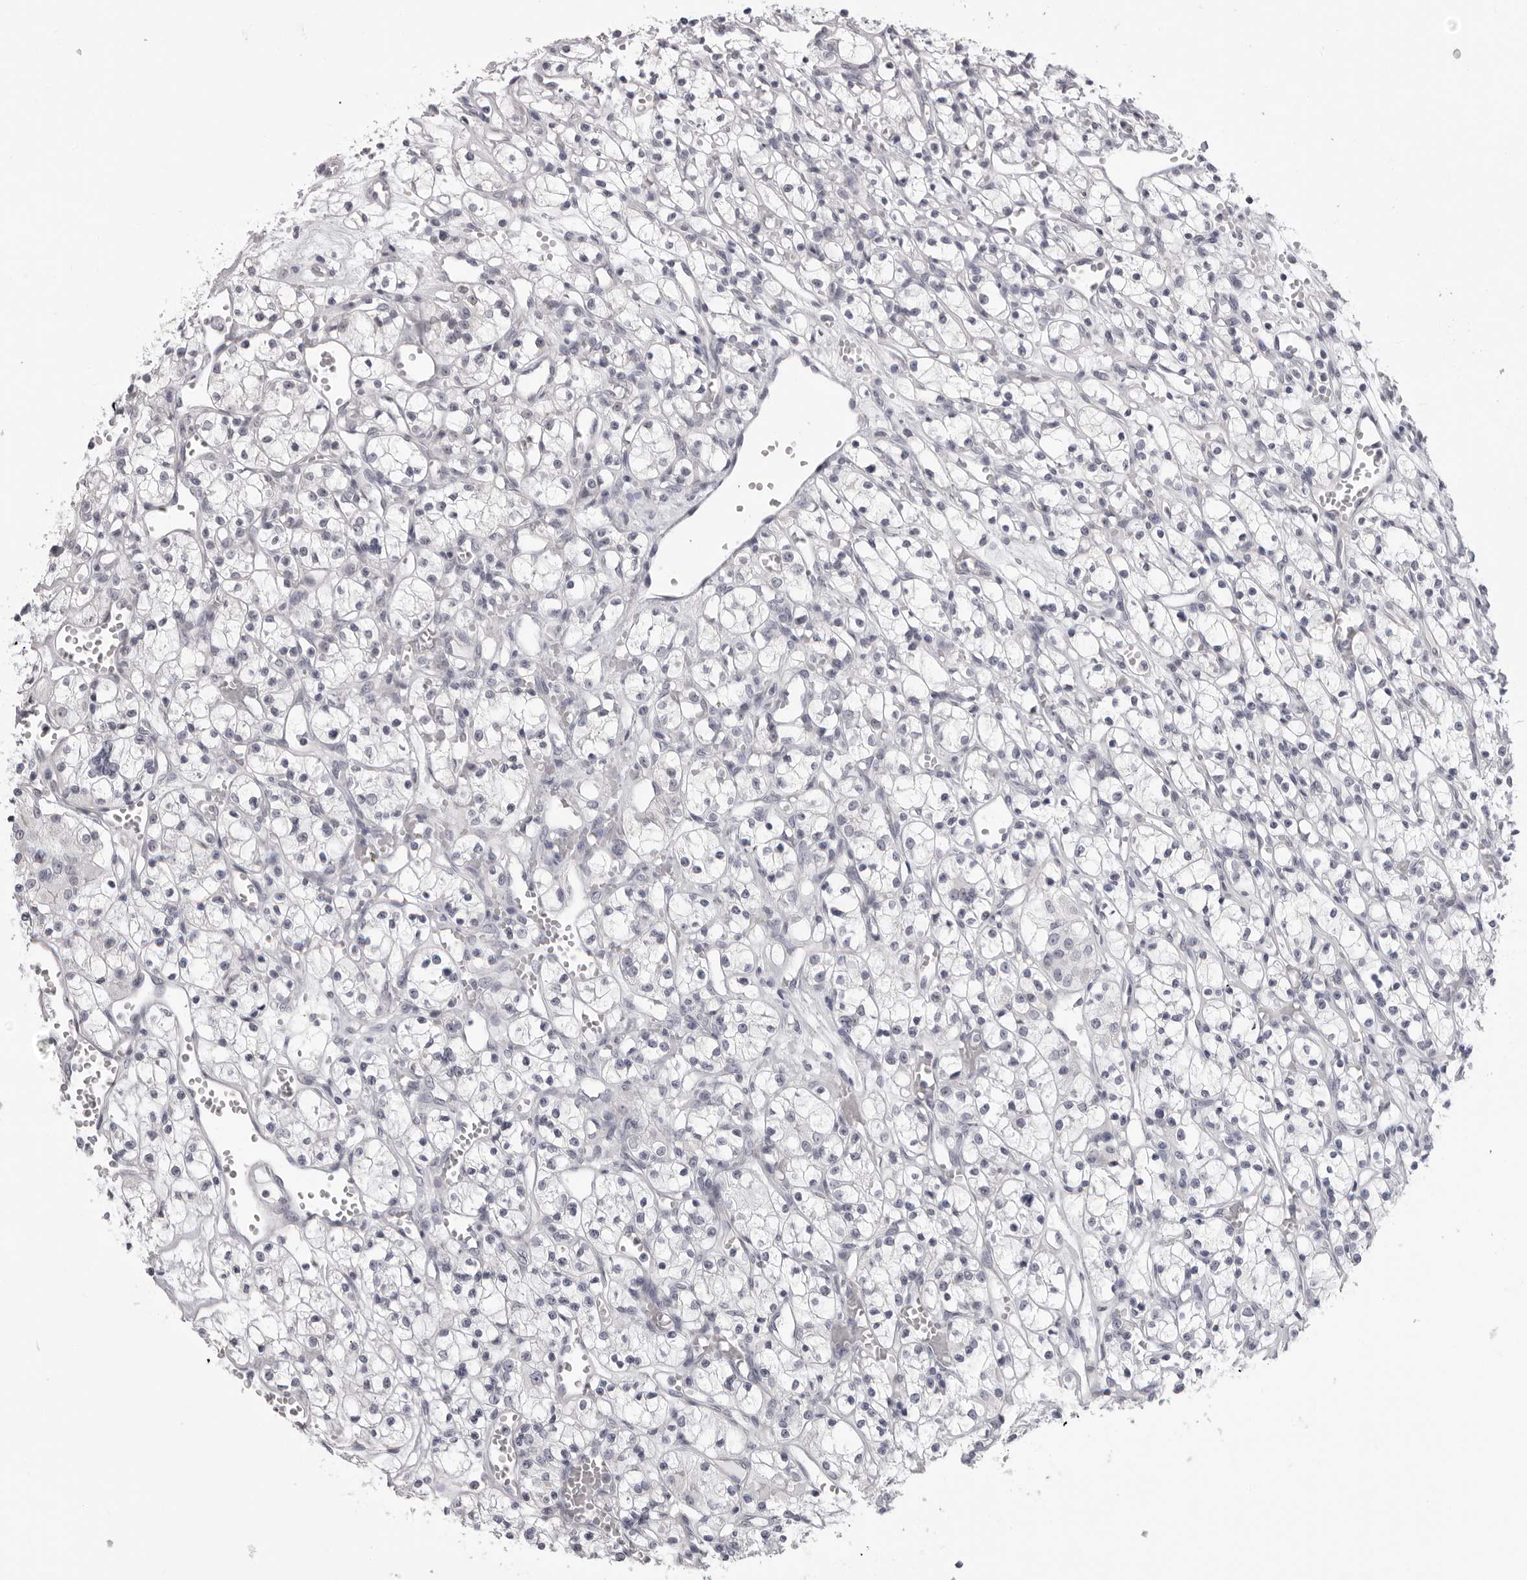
{"staining": {"intensity": "negative", "quantity": "none", "location": "none"}, "tissue": "renal cancer", "cell_type": "Tumor cells", "image_type": "cancer", "snomed": [{"axis": "morphology", "description": "Adenocarcinoma, NOS"}, {"axis": "topography", "description": "Kidney"}], "caption": "Immunohistochemistry of human renal cancer exhibits no expression in tumor cells.", "gene": "DNALI1", "patient": {"sex": "female", "age": 59}}